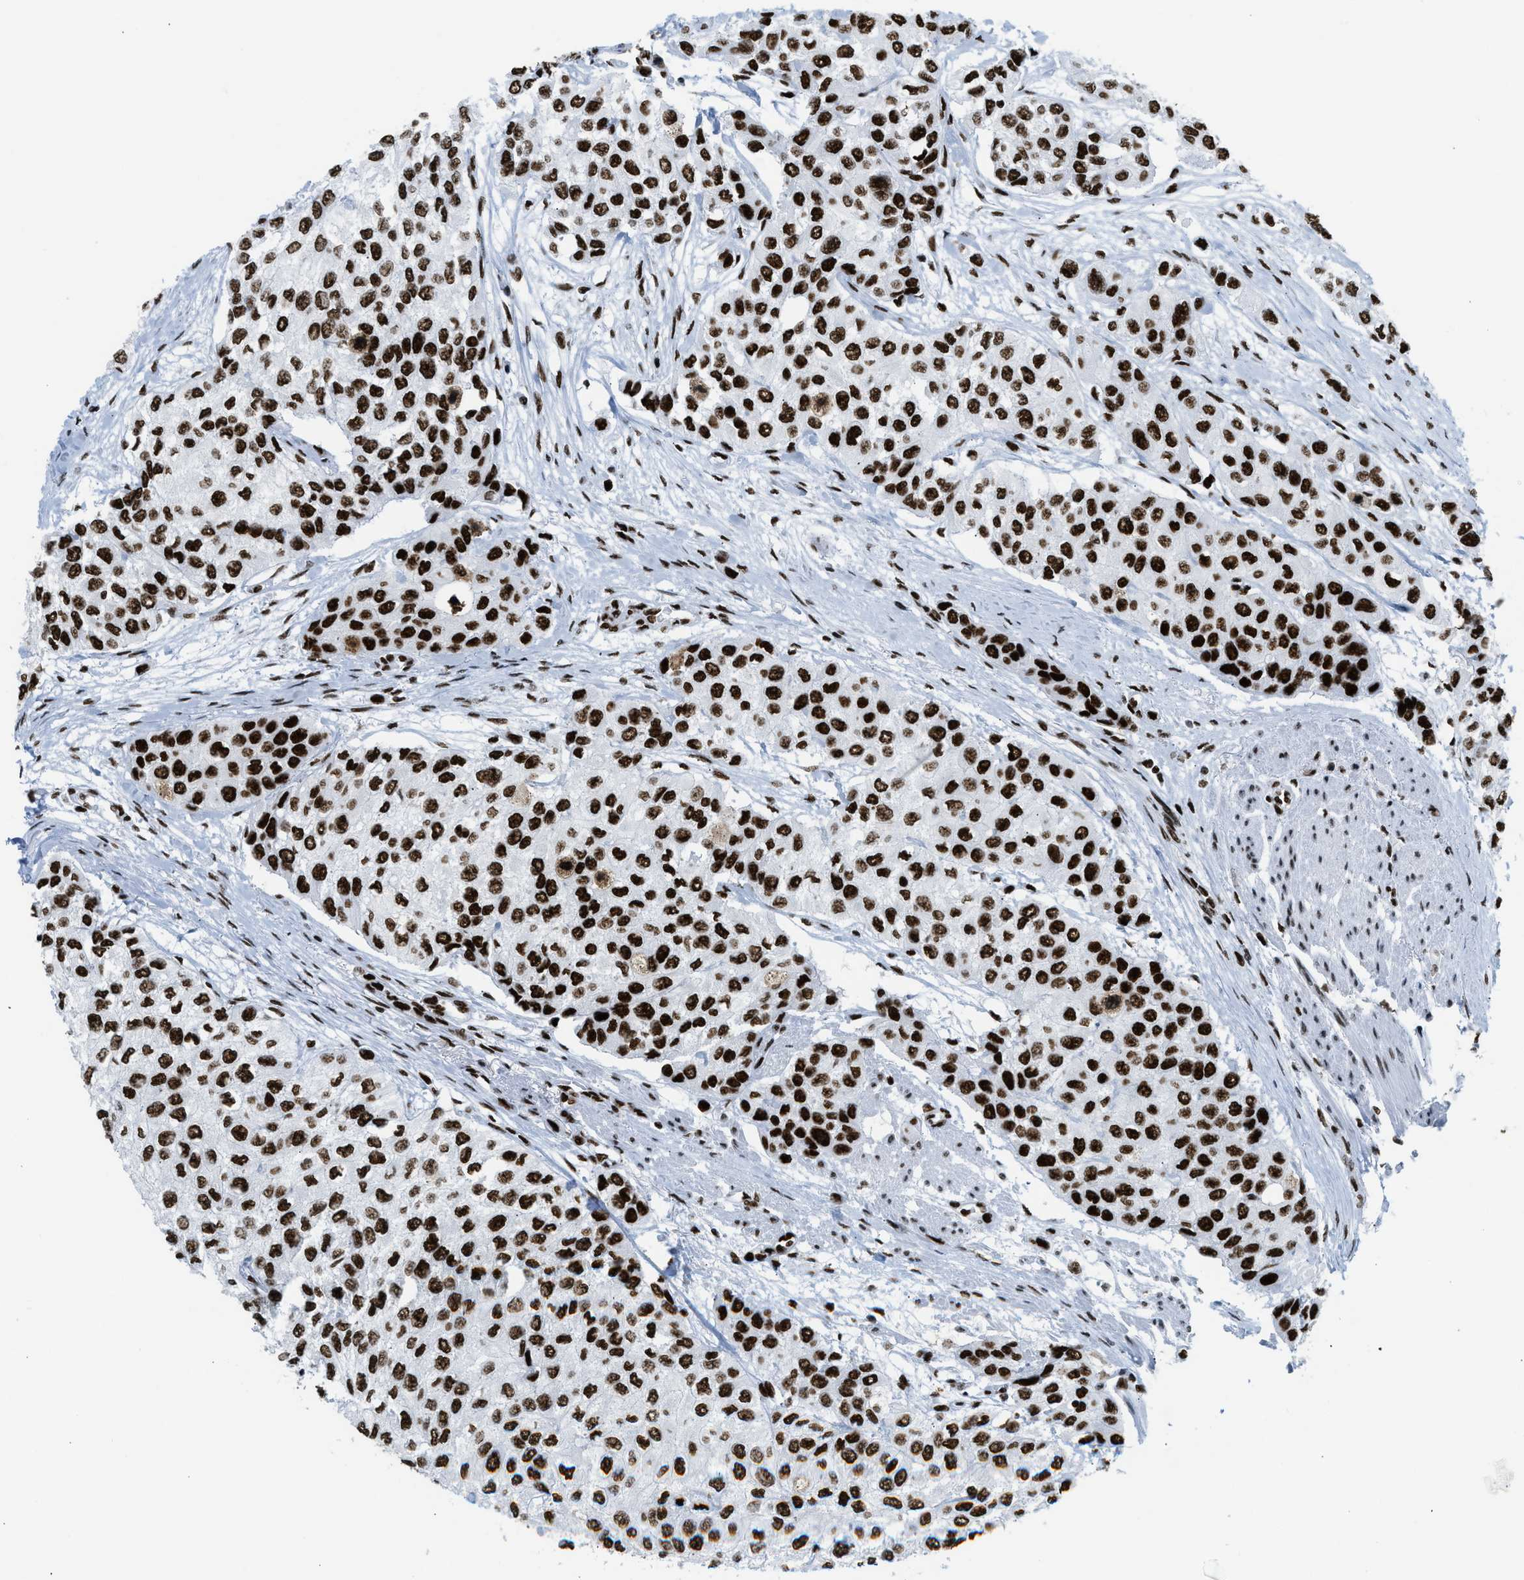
{"staining": {"intensity": "strong", "quantity": ">75%", "location": "nuclear"}, "tissue": "urothelial cancer", "cell_type": "Tumor cells", "image_type": "cancer", "snomed": [{"axis": "morphology", "description": "Urothelial carcinoma, High grade"}, {"axis": "topography", "description": "Urinary bladder"}], "caption": "Immunohistochemical staining of urothelial cancer exhibits high levels of strong nuclear protein staining in approximately >75% of tumor cells.", "gene": "PIF1", "patient": {"sex": "female", "age": 56}}